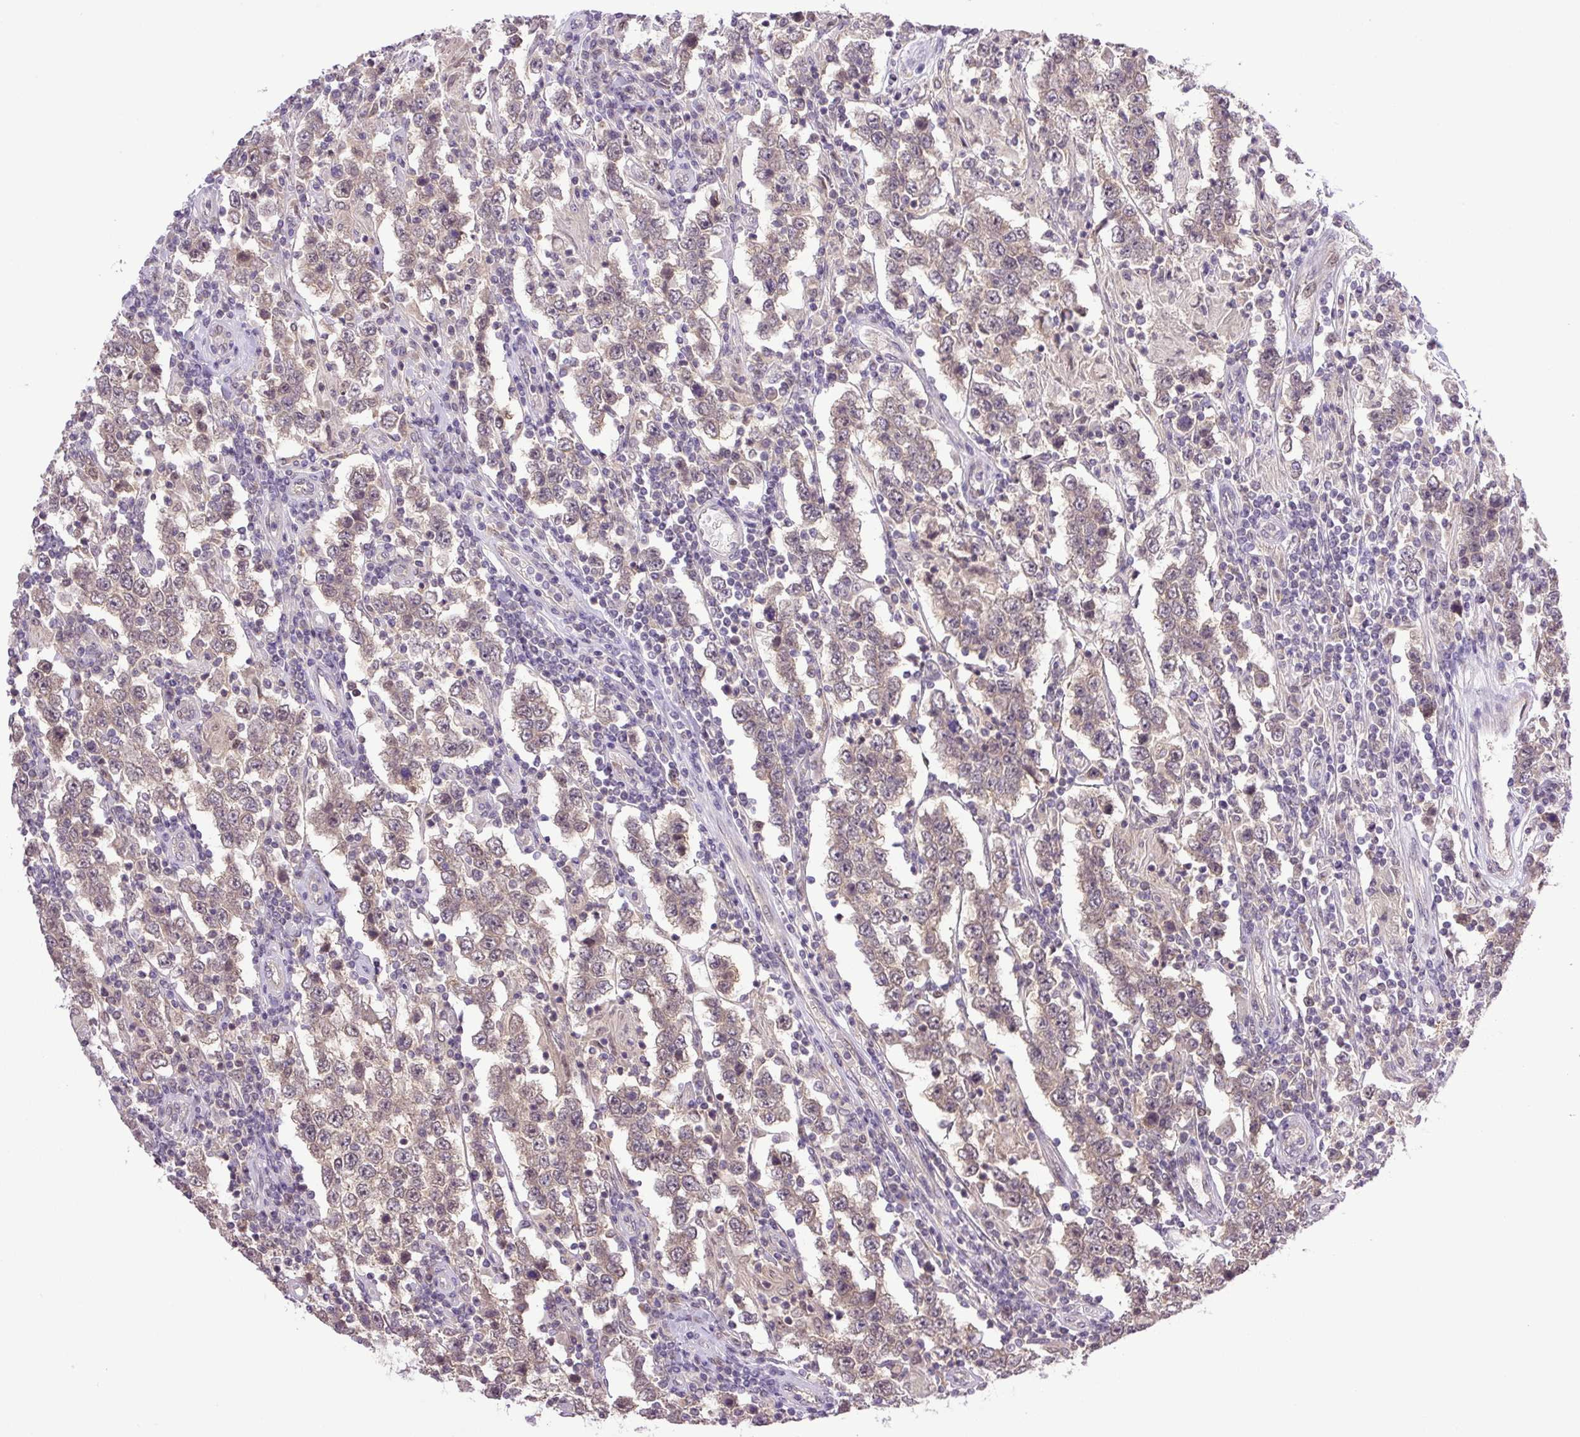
{"staining": {"intensity": "weak", "quantity": "25%-75%", "location": "cytoplasmic/membranous"}, "tissue": "testis cancer", "cell_type": "Tumor cells", "image_type": "cancer", "snomed": [{"axis": "morphology", "description": "Normal tissue, NOS"}, {"axis": "morphology", "description": "Urothelial carcinoma, High grade"}, {"axis": "morphology", "description": "Seminoma, NOS"}, {"axis": "morphology", "description": "Carcinoma, Embryonal, NOS"}, {"axis": "topography", "description": "Urinary bladder"}, {"axis": "topography", "description": "Testis"}], "caption": "Protein expression analysis of testis cancer reveals weak cytoplasmic/membranous positivity in about 25%-75% of tumor cells.", "gene": "SGTA", "patient": {"sex": "male", "age": 41}}